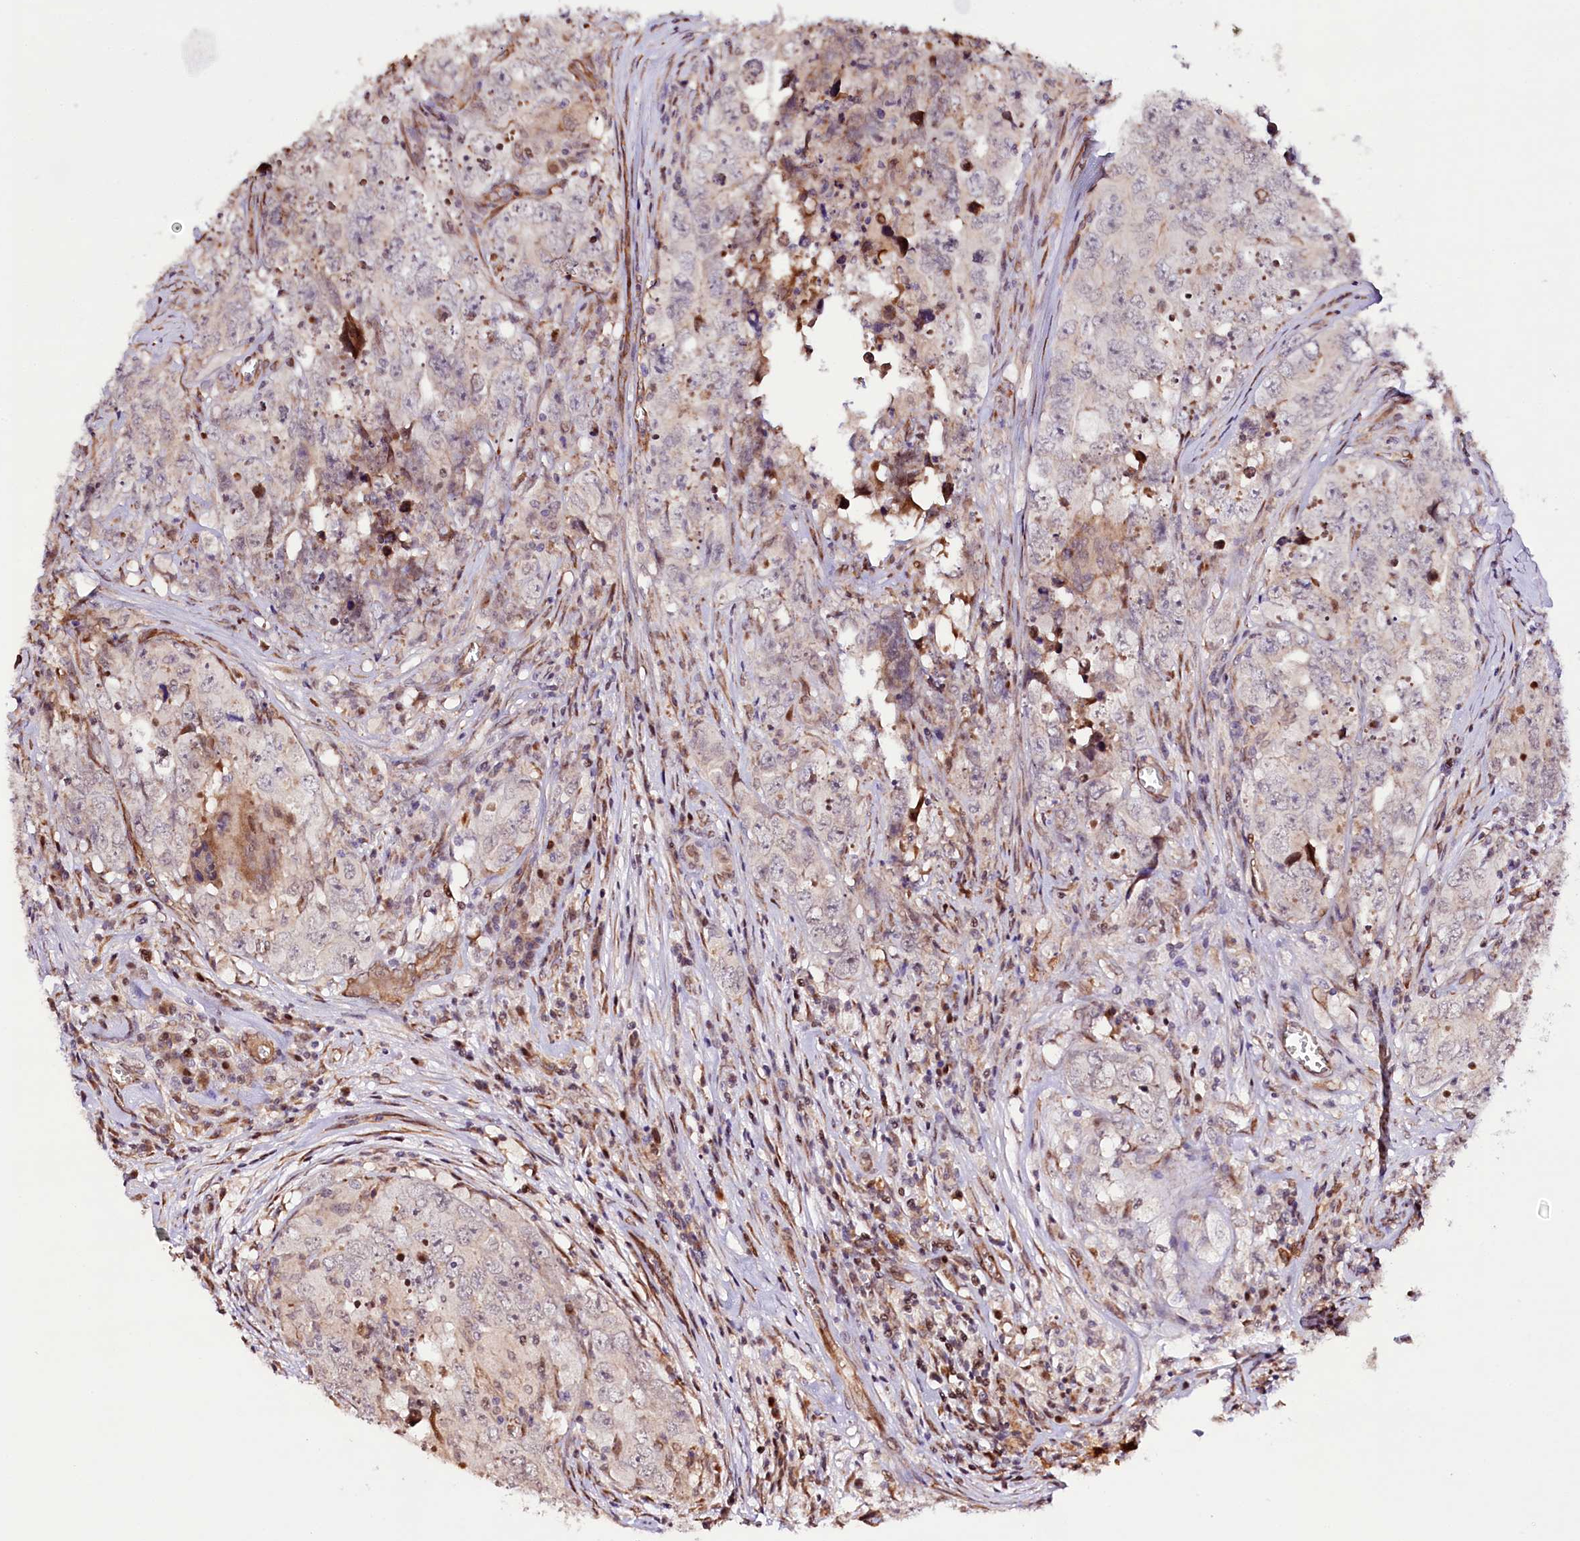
{"staining": {"intensity": "negative", "quantity": "none", "location": "none"}, "tissue": "testis cancer", "cell_type": "Tumor cells", "image_type": "cancer", "snomed": [{"axis": "morphology", "description": "Seminoma, NOS"}, {"axis": "morphology", "description": "Carcinoma, Embryonal, NOS"}, {"axis": "topography", "description": "Testis"}], "caption": "Human testis cancer stained for a protein using IHC exhibits no staining in tumor cells.", "gene": "CUTC", "patient": {"sex": "male", "age": 43}}